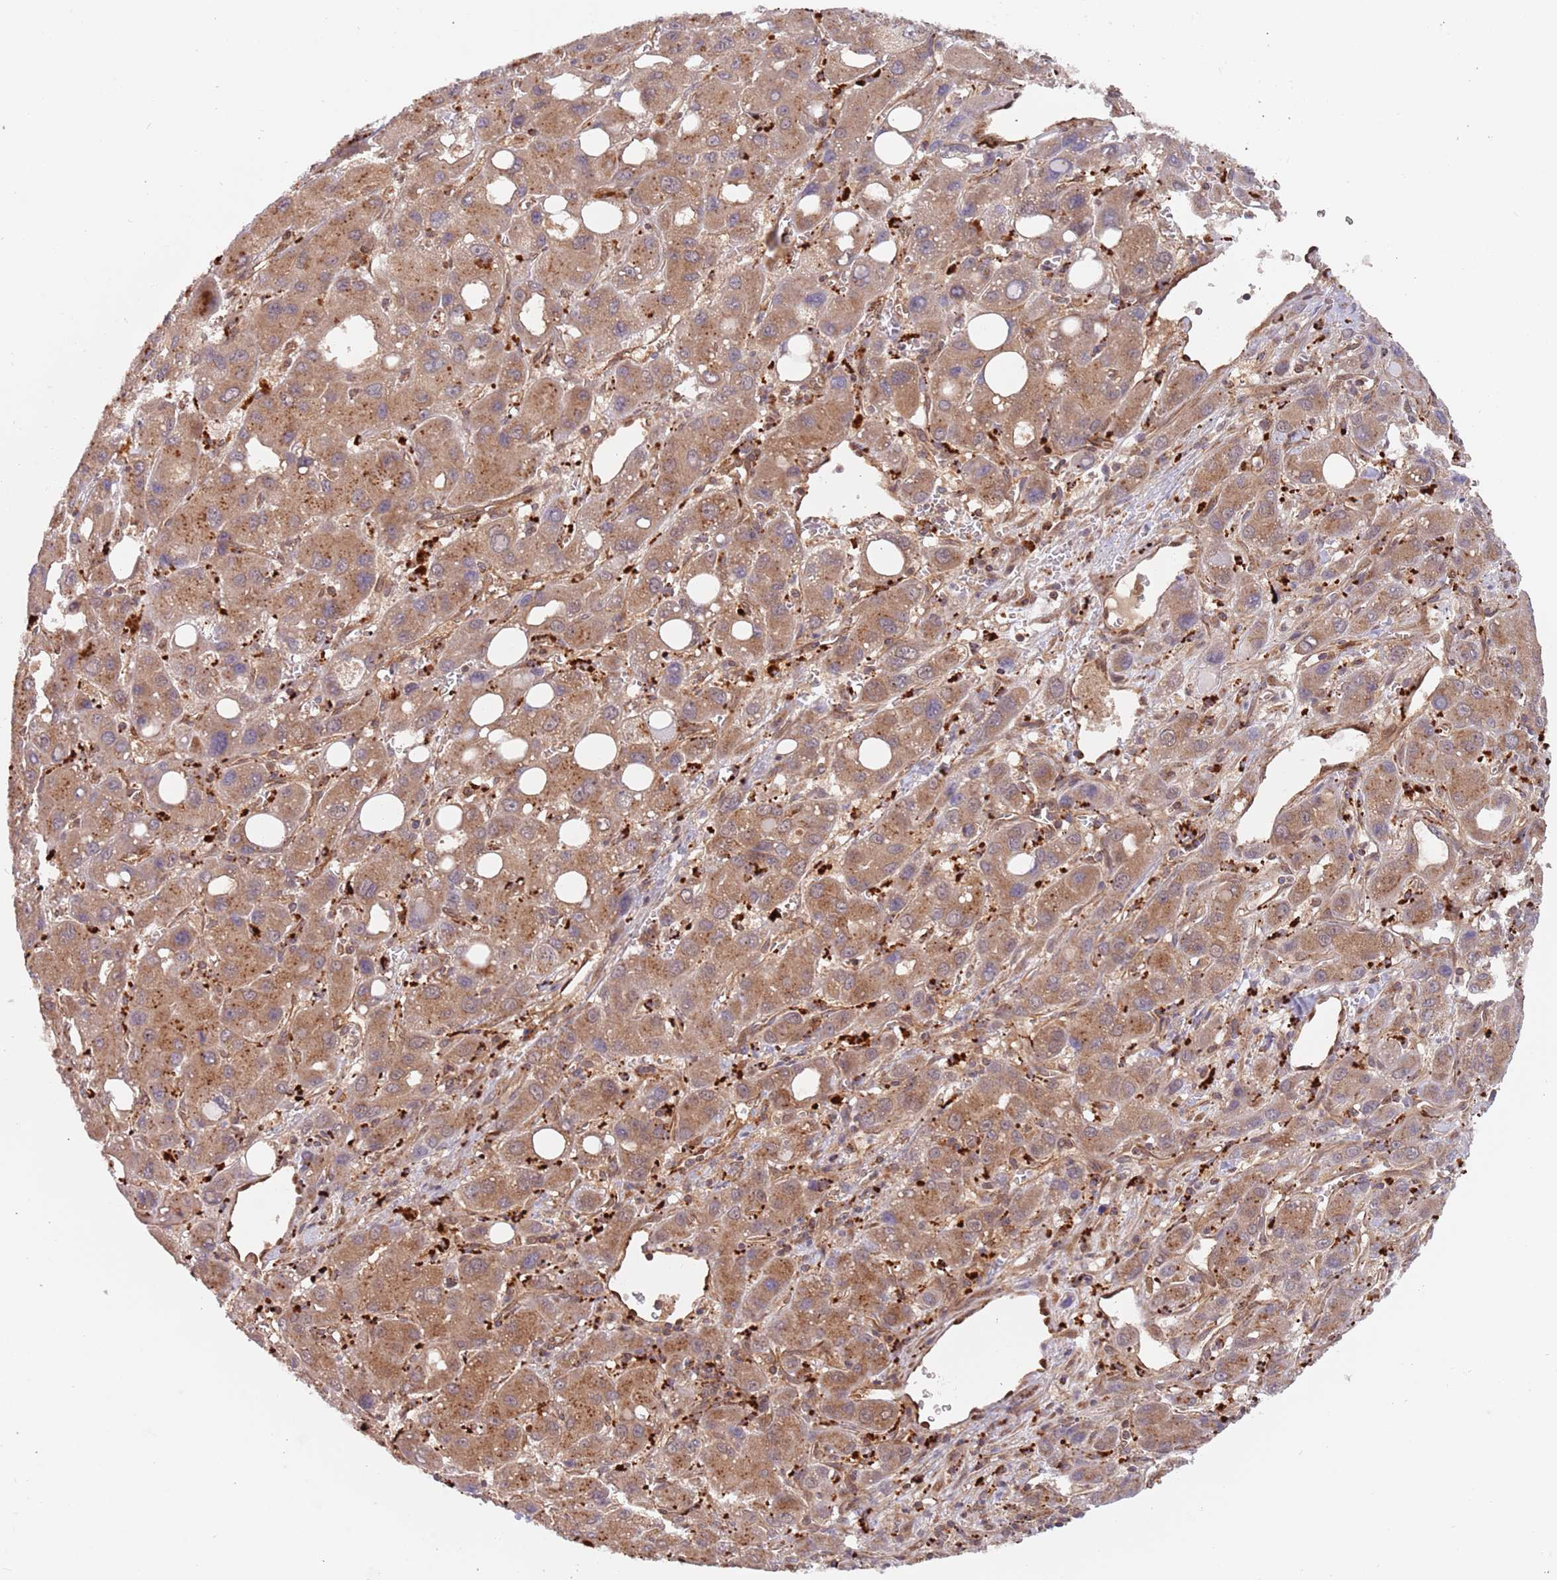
{"staining": {"intensity": "moderate", "quantity": ">75%", "location": "cytoplasmic/membranous"}, "tissue": "liver cancer", "cell_type": "Tumor cells", "image_type": "cancer", "snomed": [{"axis": "morphology", "description": "Carcinoma, Hepatocellular, NOS"}, {"axis": "topography", "description": "Liver"}], "caption": "Immunohistochemical staining of human liver cancer shows moderate cytoplasmic/membranous protein staining in approximately >75% of tumor cells.", "gene": "GUK1", "patient": {"sex": "male", "age": 55}}